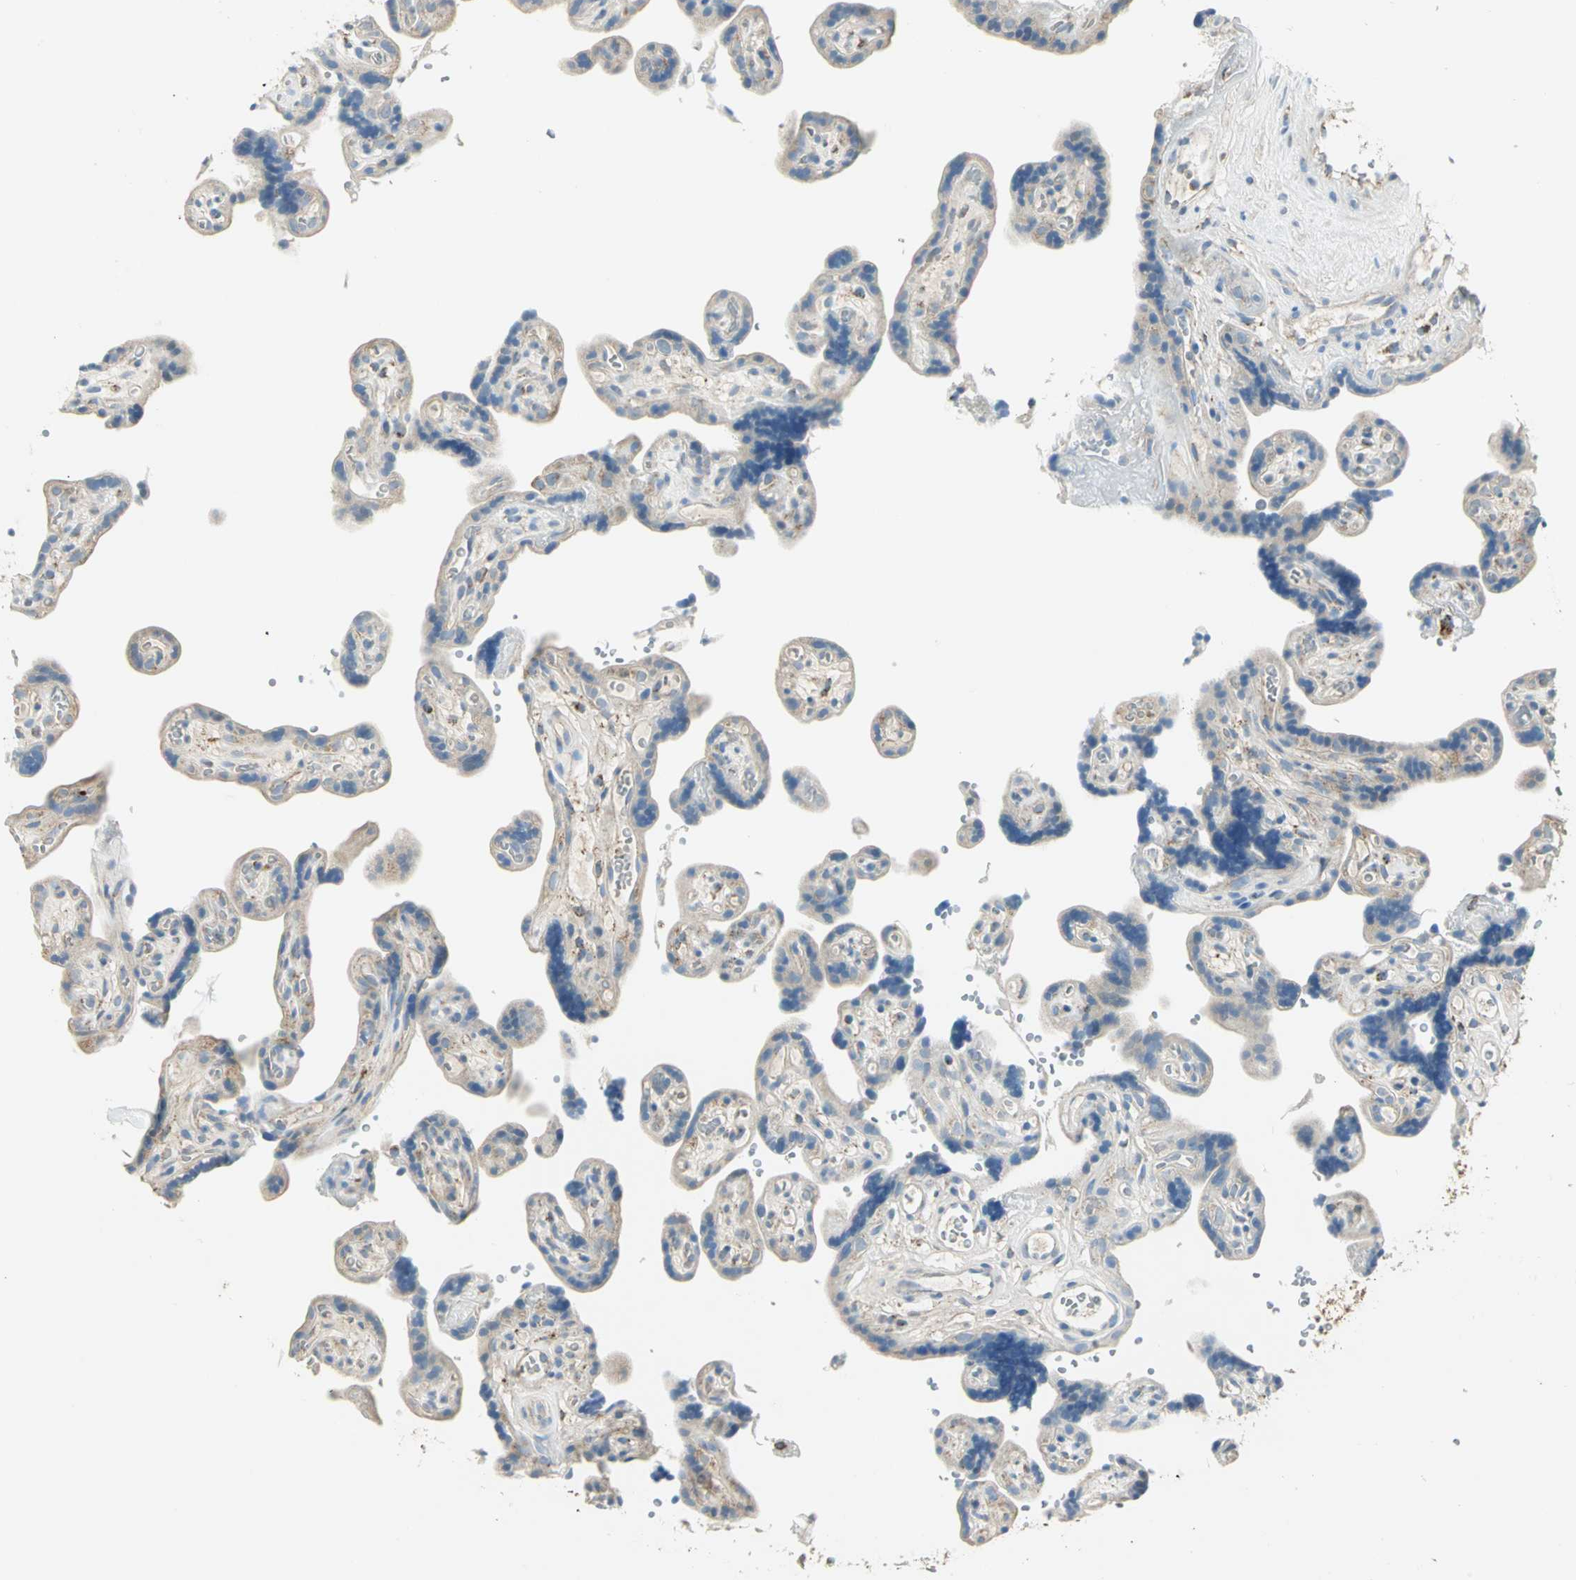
{"staining": {"intensity": "weak", "quantity": "<25%", "location": "cytoplasmic/membranous"}, "tissue": "placenta", "cell_type": "Trophoblastic cells", "image_type": "normal", "snomed": [{"axis": "morphology", "description": "Normal tissue, NOS"}, {"axis": "topography", "description": "Placenta"}], "caption": "Trophoblastic cells are negative for protein expression in normal human placenta. (DAB (3,3'-diaminobenzidine) immunohistochemistry visualized using brightfield microscopy, high magnification).", "gene": "ACADM", "patient": {"sex": "female", "age": 30}}